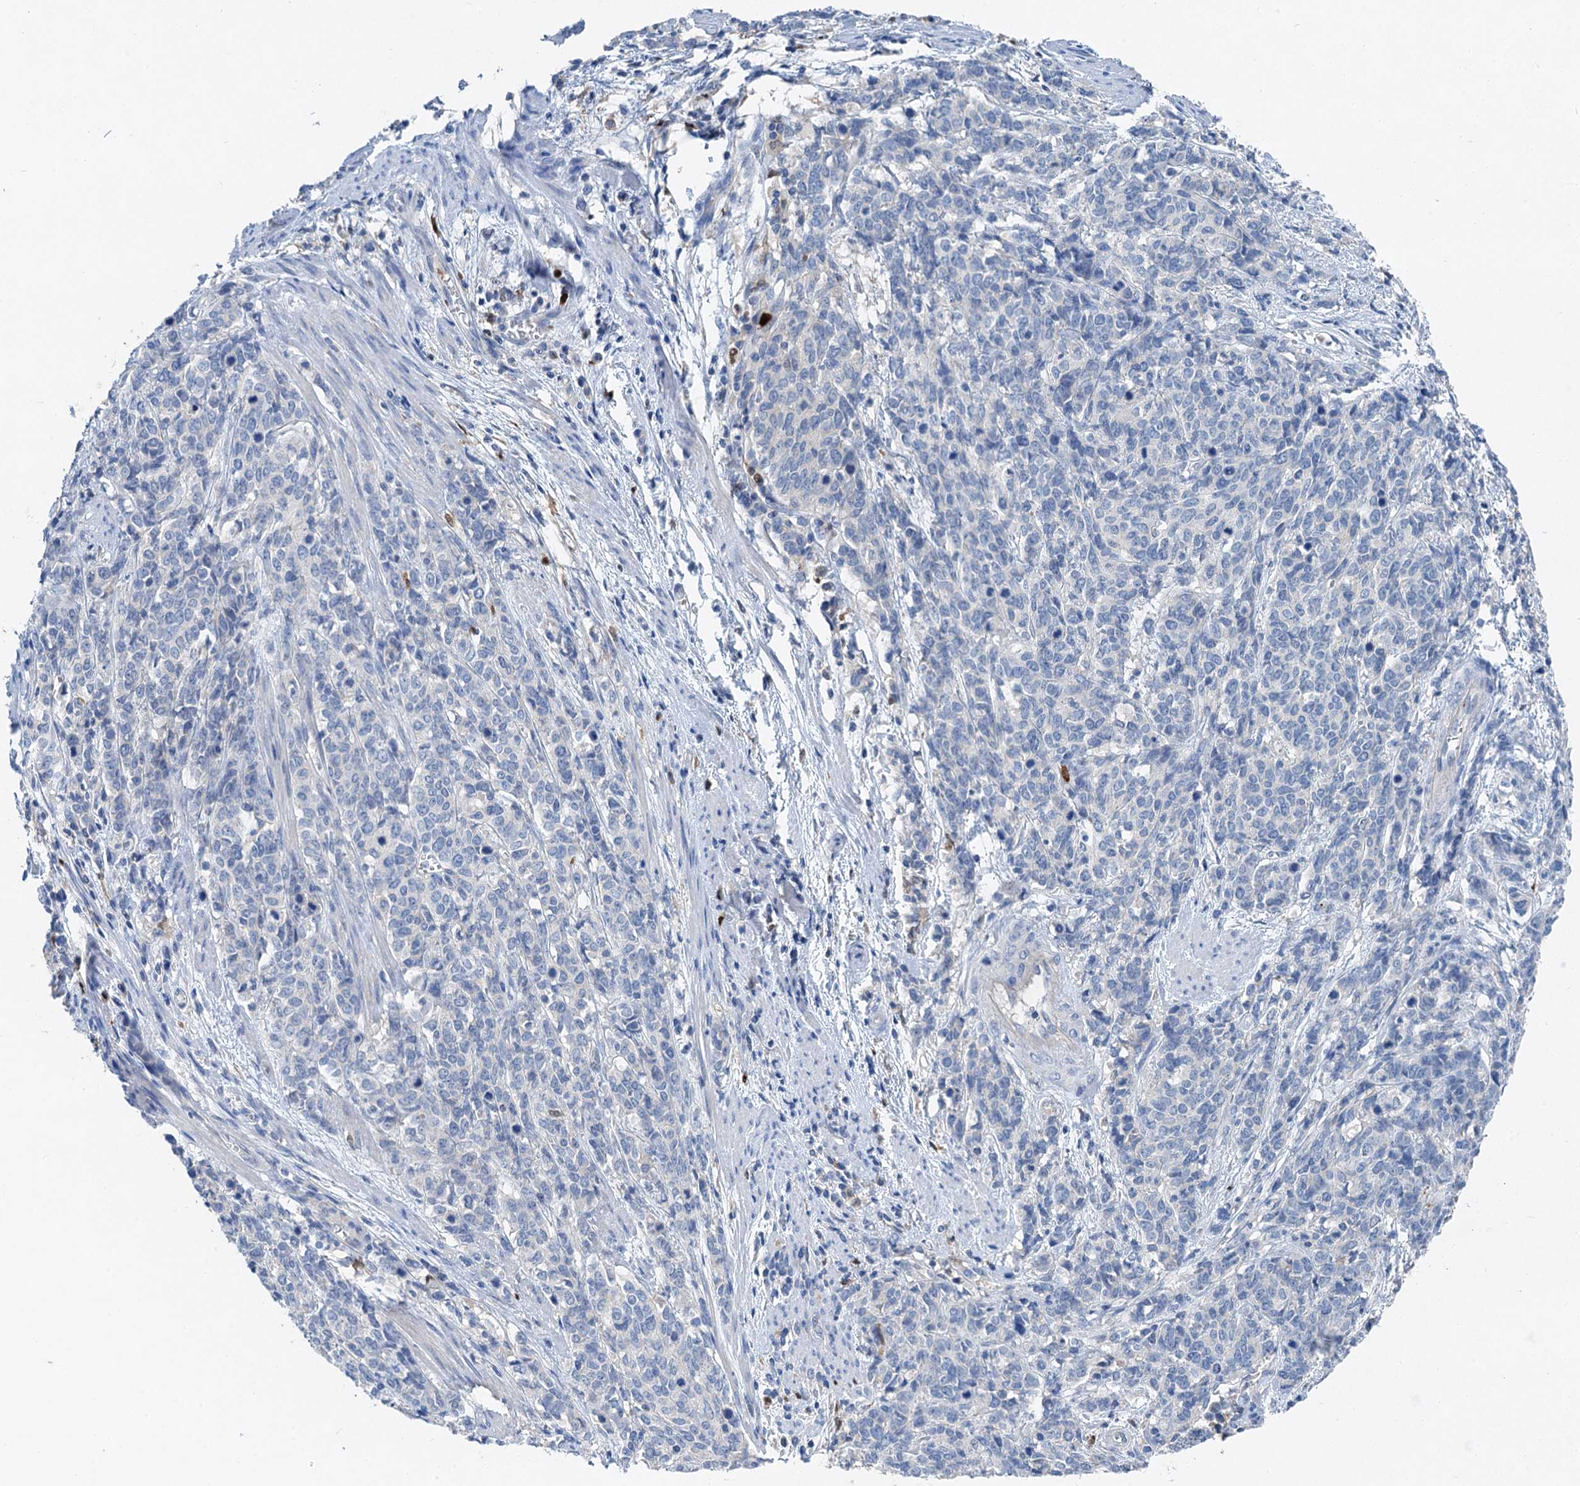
{"staining": {"intensity": "negative", "quantity": "none", "location": "none"}, "tissue": "cervical cancer", "cell_type": "Tumor cells", "image_type": "cancer", "snomed": [{"axis": "morphology", "description": "Squamous cell carcinoma, NOS"}, {"axis": "topography", "description": "Cervix"}], "caption": "IHC micrograph of neoplastic tissue: human cervical squamous cell carcinoma stained with DAB (3,3'-diaminobenzidine) reveals no significant protein positivity in tumor cells. (Immunohistochemistry (ihc), brightfield microscopy, high magnification).", "gene": "OTOA", "patient": {"sex": "female", "age": 60}}